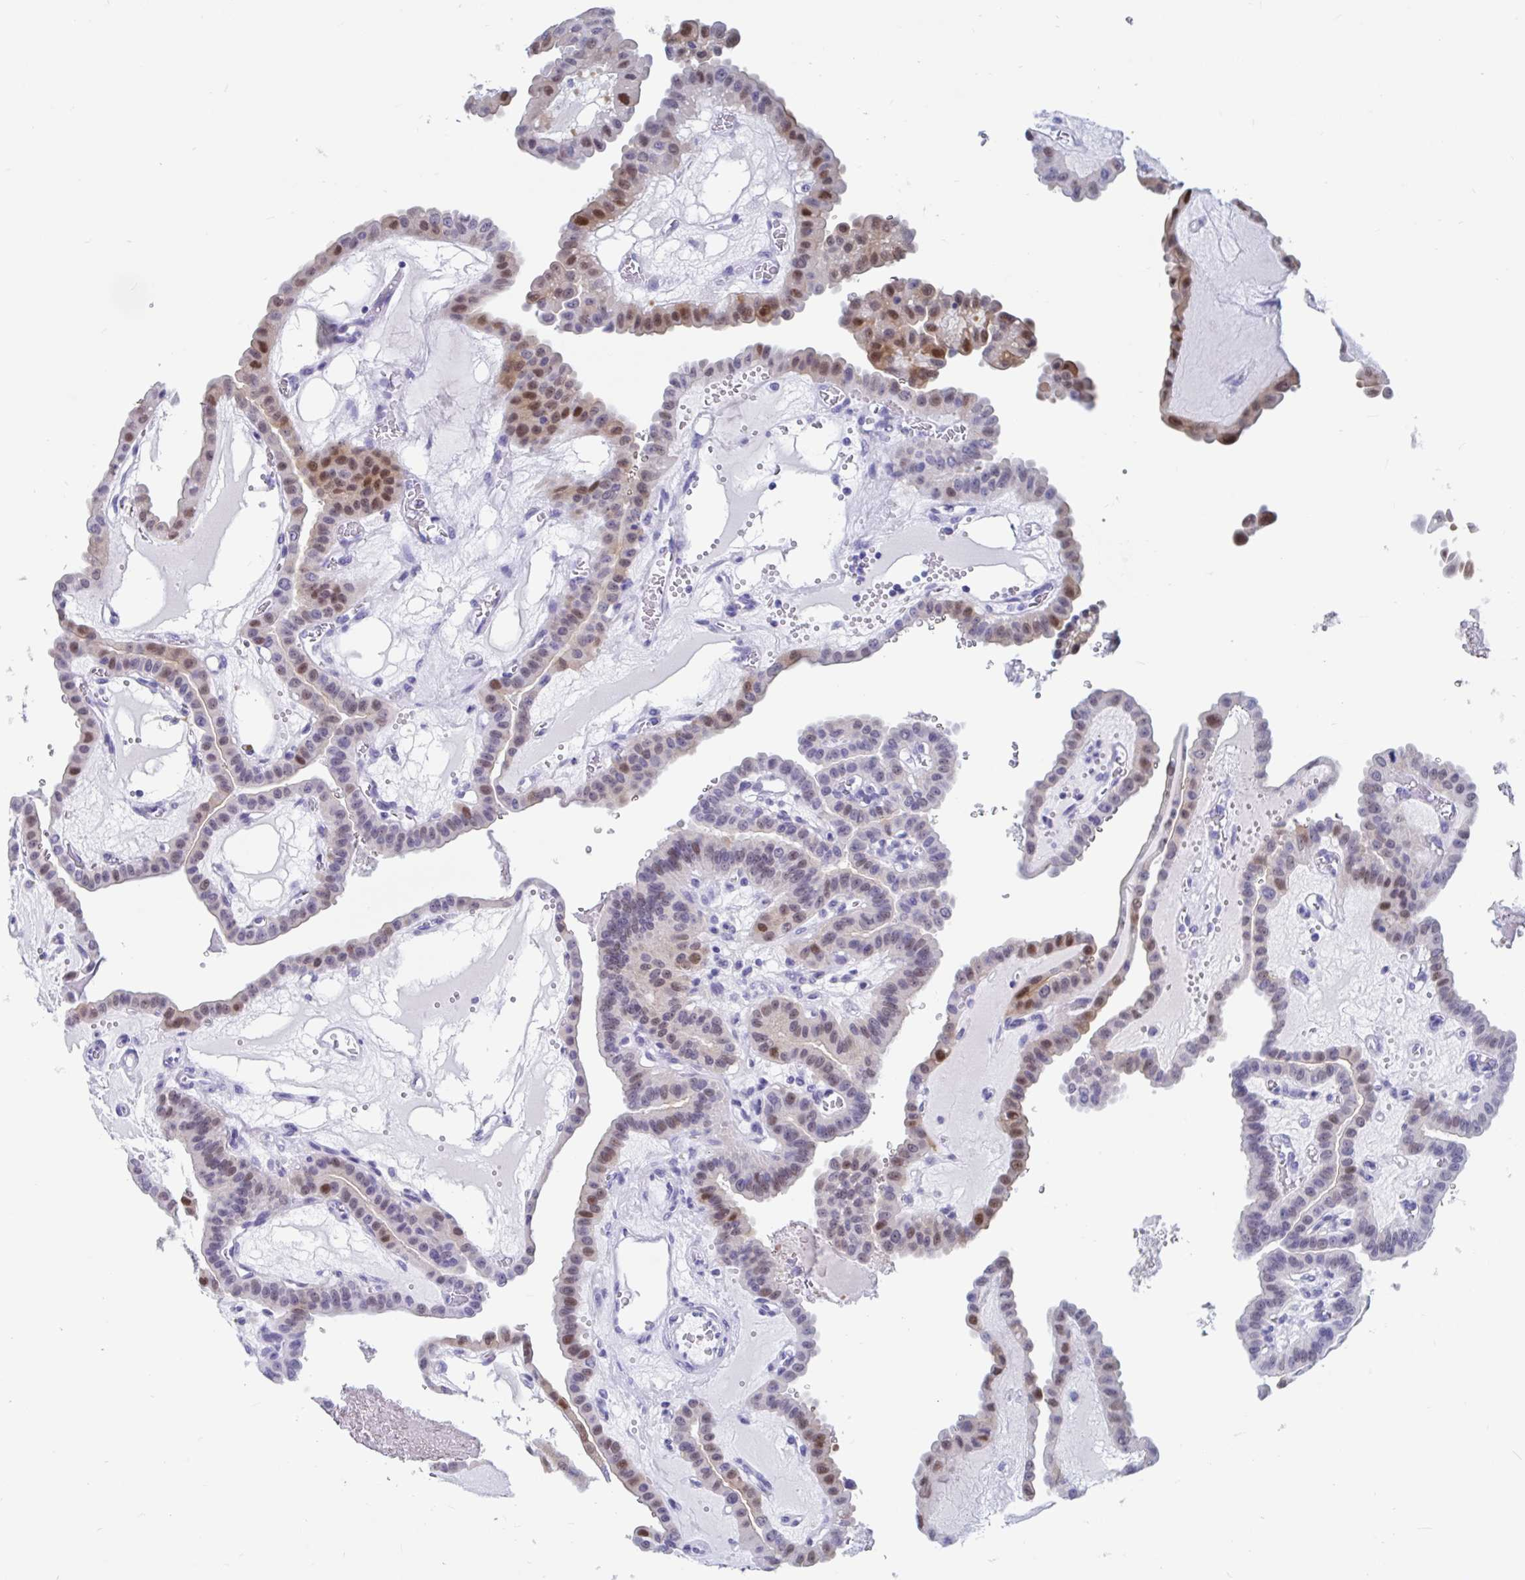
{"staining": {"intensity": "moderate", "quantity": "25%-75%", "location": "nuclear"}, "tissue": "thyroid cancer", "cell_type": "Tumor cells", "image_type": "cancer", "snomed": [{"axis": "morphology", "description": "Papillary adenocarcinoma, NOS"}, {"axis": "topography", "description": "Thyroid gland"}], "caption": "There is medium levels of moderate nuclear staining in tumor cells of thyroid cancer (papillary adenocarcinoma), as demonstrated by immunohistochemical staining (brown color).", "gene": "GKN2", "patient": {"sex": "male", "age": 87}}